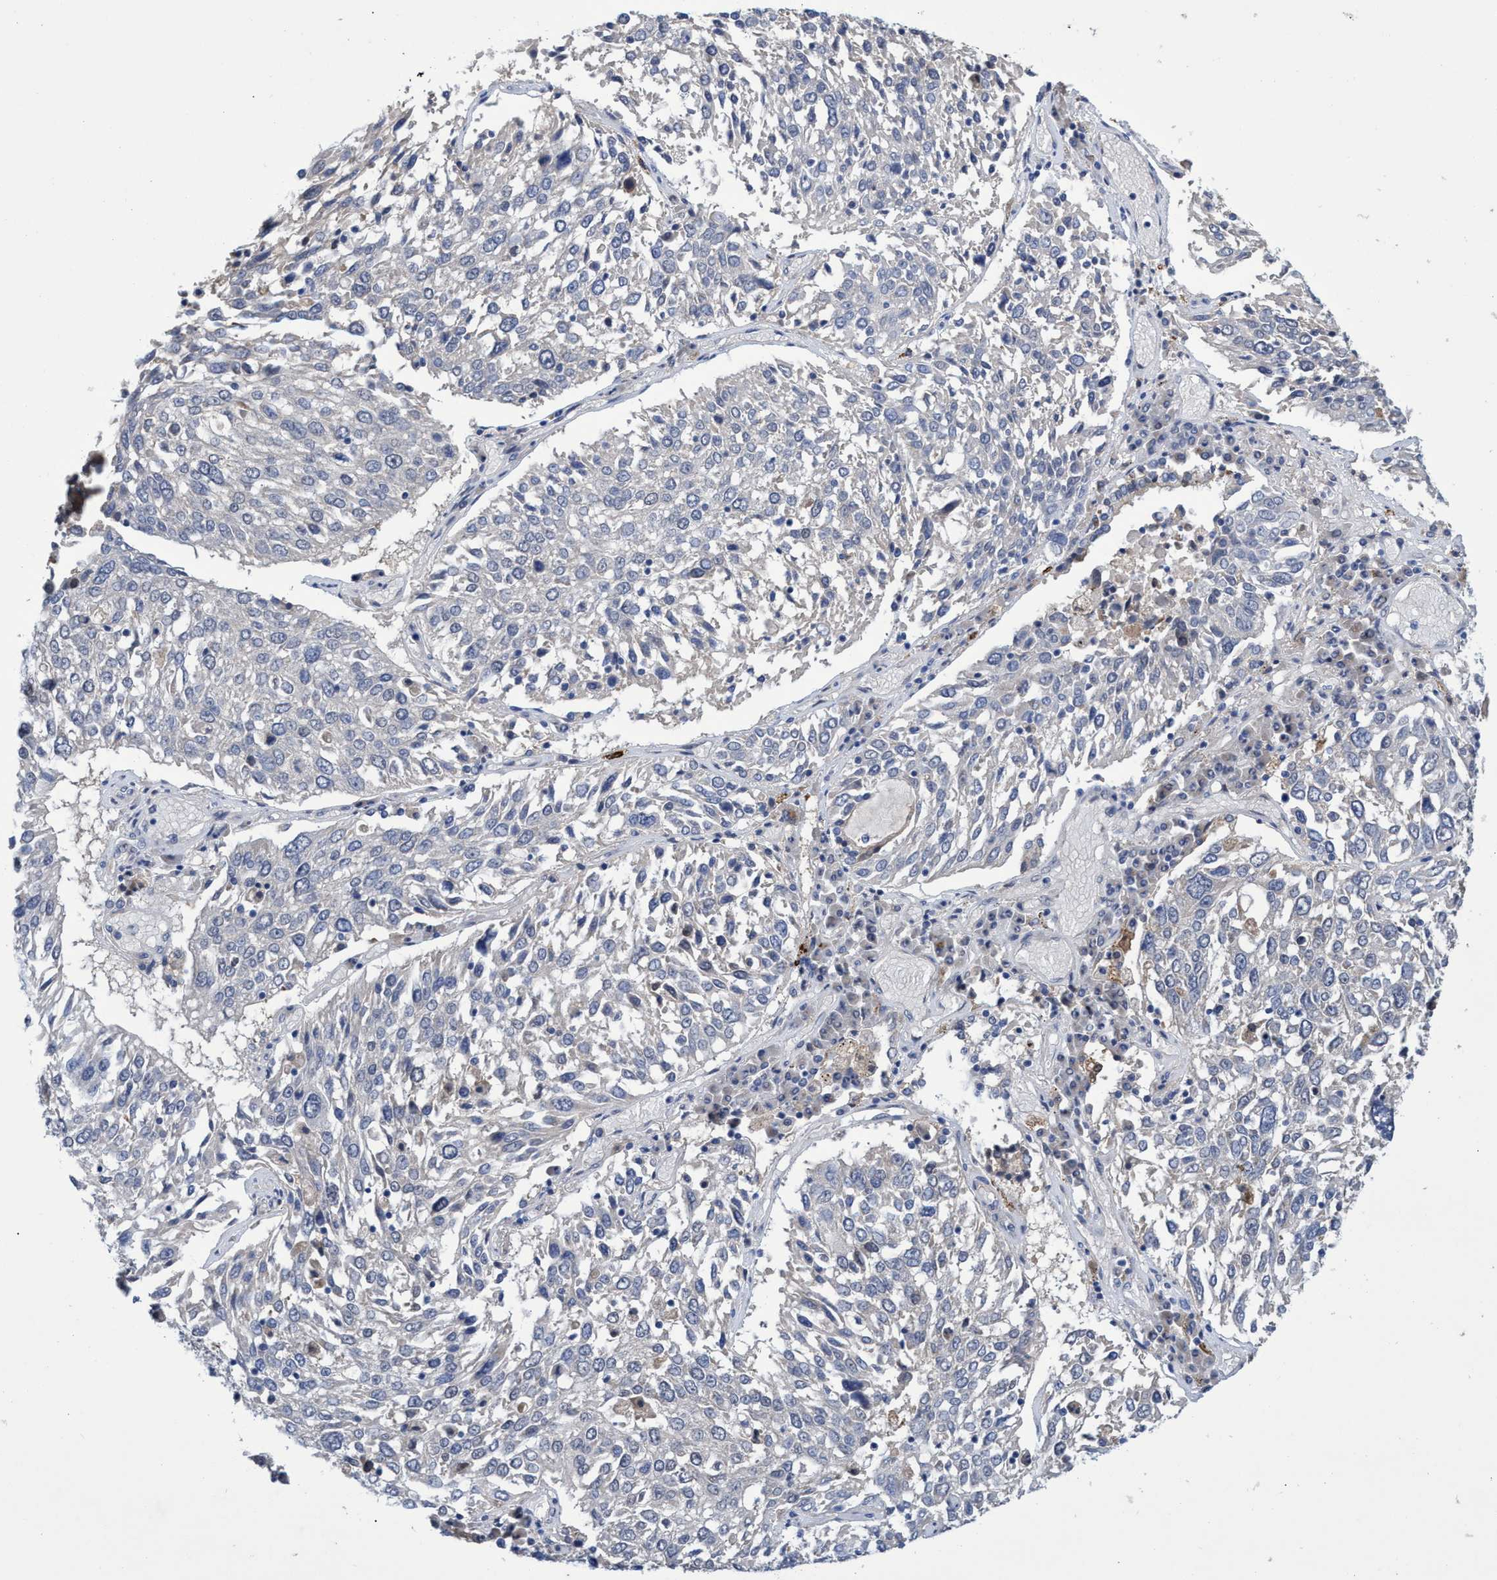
{"staining": {"intensity": "negative", "quantity": "none", "location": "none"}, "tissue": "lung cancer", "cell_type": "Tumor cells", "image_type": "cancer", "snomed": [{"axis": "morphology", "description": "Squamous cell carcinoma, NOS"}, {"axis": "topography", "description": "Lung"}], "caption": "Immunohistochemistry (IHC) of lung cancer (squamous cell carcinoma) reveals no expression in tumor cells. (Brightfield microscopy of DAB (3,3'-diaminobenzidine) IHC at high magnification).", "gene": "SVEP1", "patient": {"sex": "male", "age": 65}}